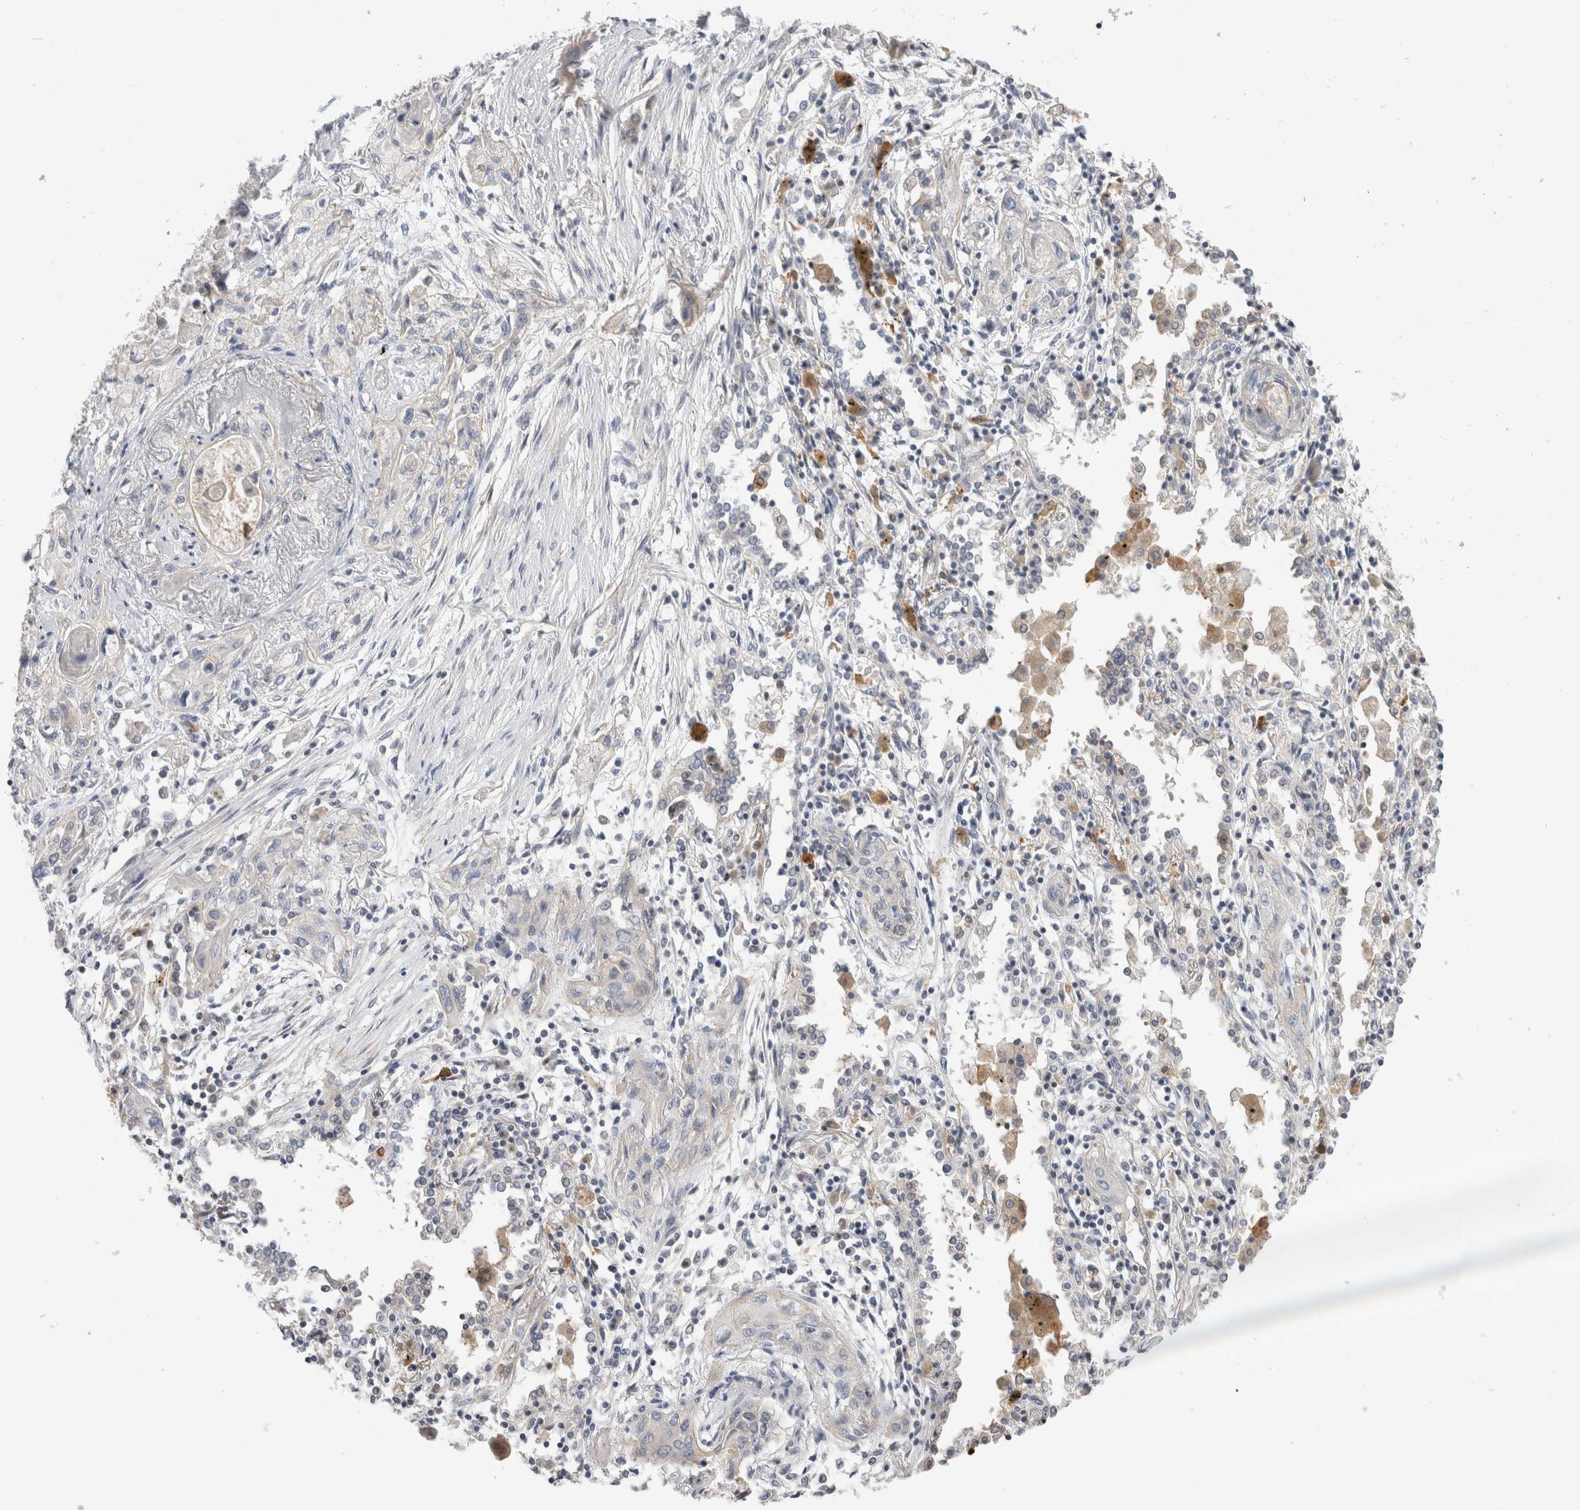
{"staining": {"intensity": "negative", "quantity": "none", "location": "none"}, "tissue": "lung cancer", "cell_type": "Tumor cells", "image_type": "cancer", "snomed": [{"axis": "morphology", "description": "Squamous cell carcinoma, NOS"}, {"axis": "topography", "description": "Lung"}], "caption": "Tumor cells show no significant protein positivity in lung cancer (squamous cell carcinoma).", "gene": "SYTL5", "patient": {"sex": "female", "age": 47}}